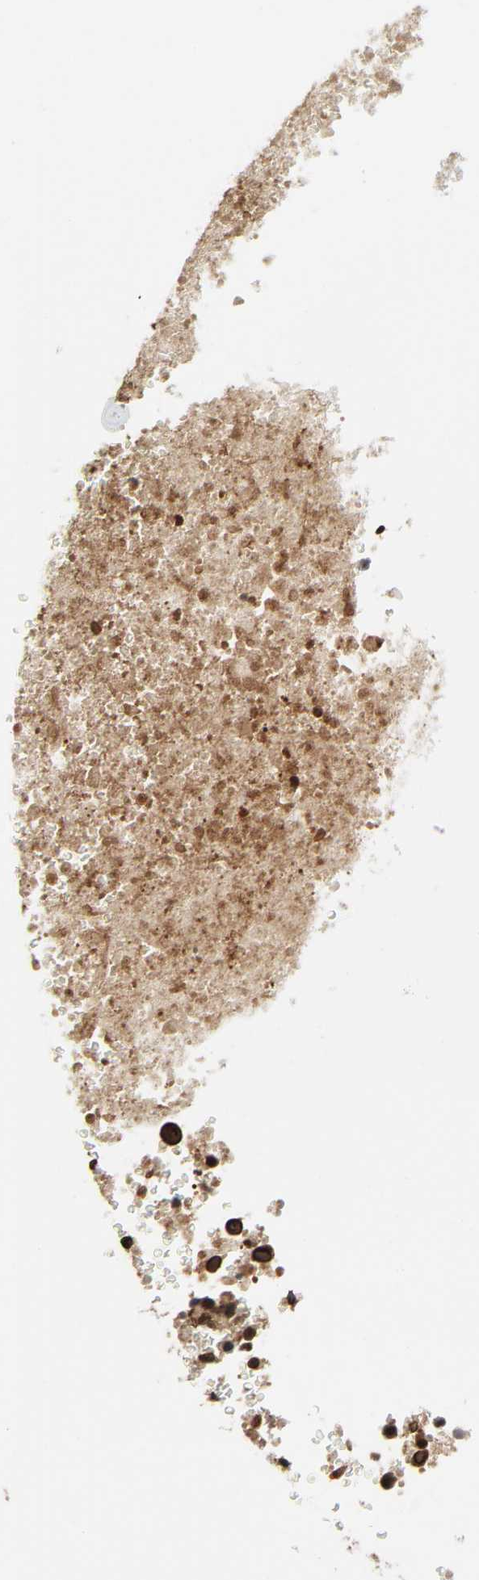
{"staining": {"intensity": "strong", "quantity": ">75%", "location": "cytoplasmic/membranous,nuclear"}, "tissue": "melanoma", "cell_type": "Tumor cells", "image_type": "cancer", "snomed": [{"axis": "morphology", "description": "Malignant melanoma, Metastatic site"}, {"axis": "topography", "description": "Cerebral cortex"}], "caption": "Immunohistochemical staining of human melanoma demonstrates strong cytoplasmic/membranous and nuclear protein expression in approximately >75% of tumor cells.", "gene": "RANGAP1", "patient": {"sex": "female", "age": 52}}